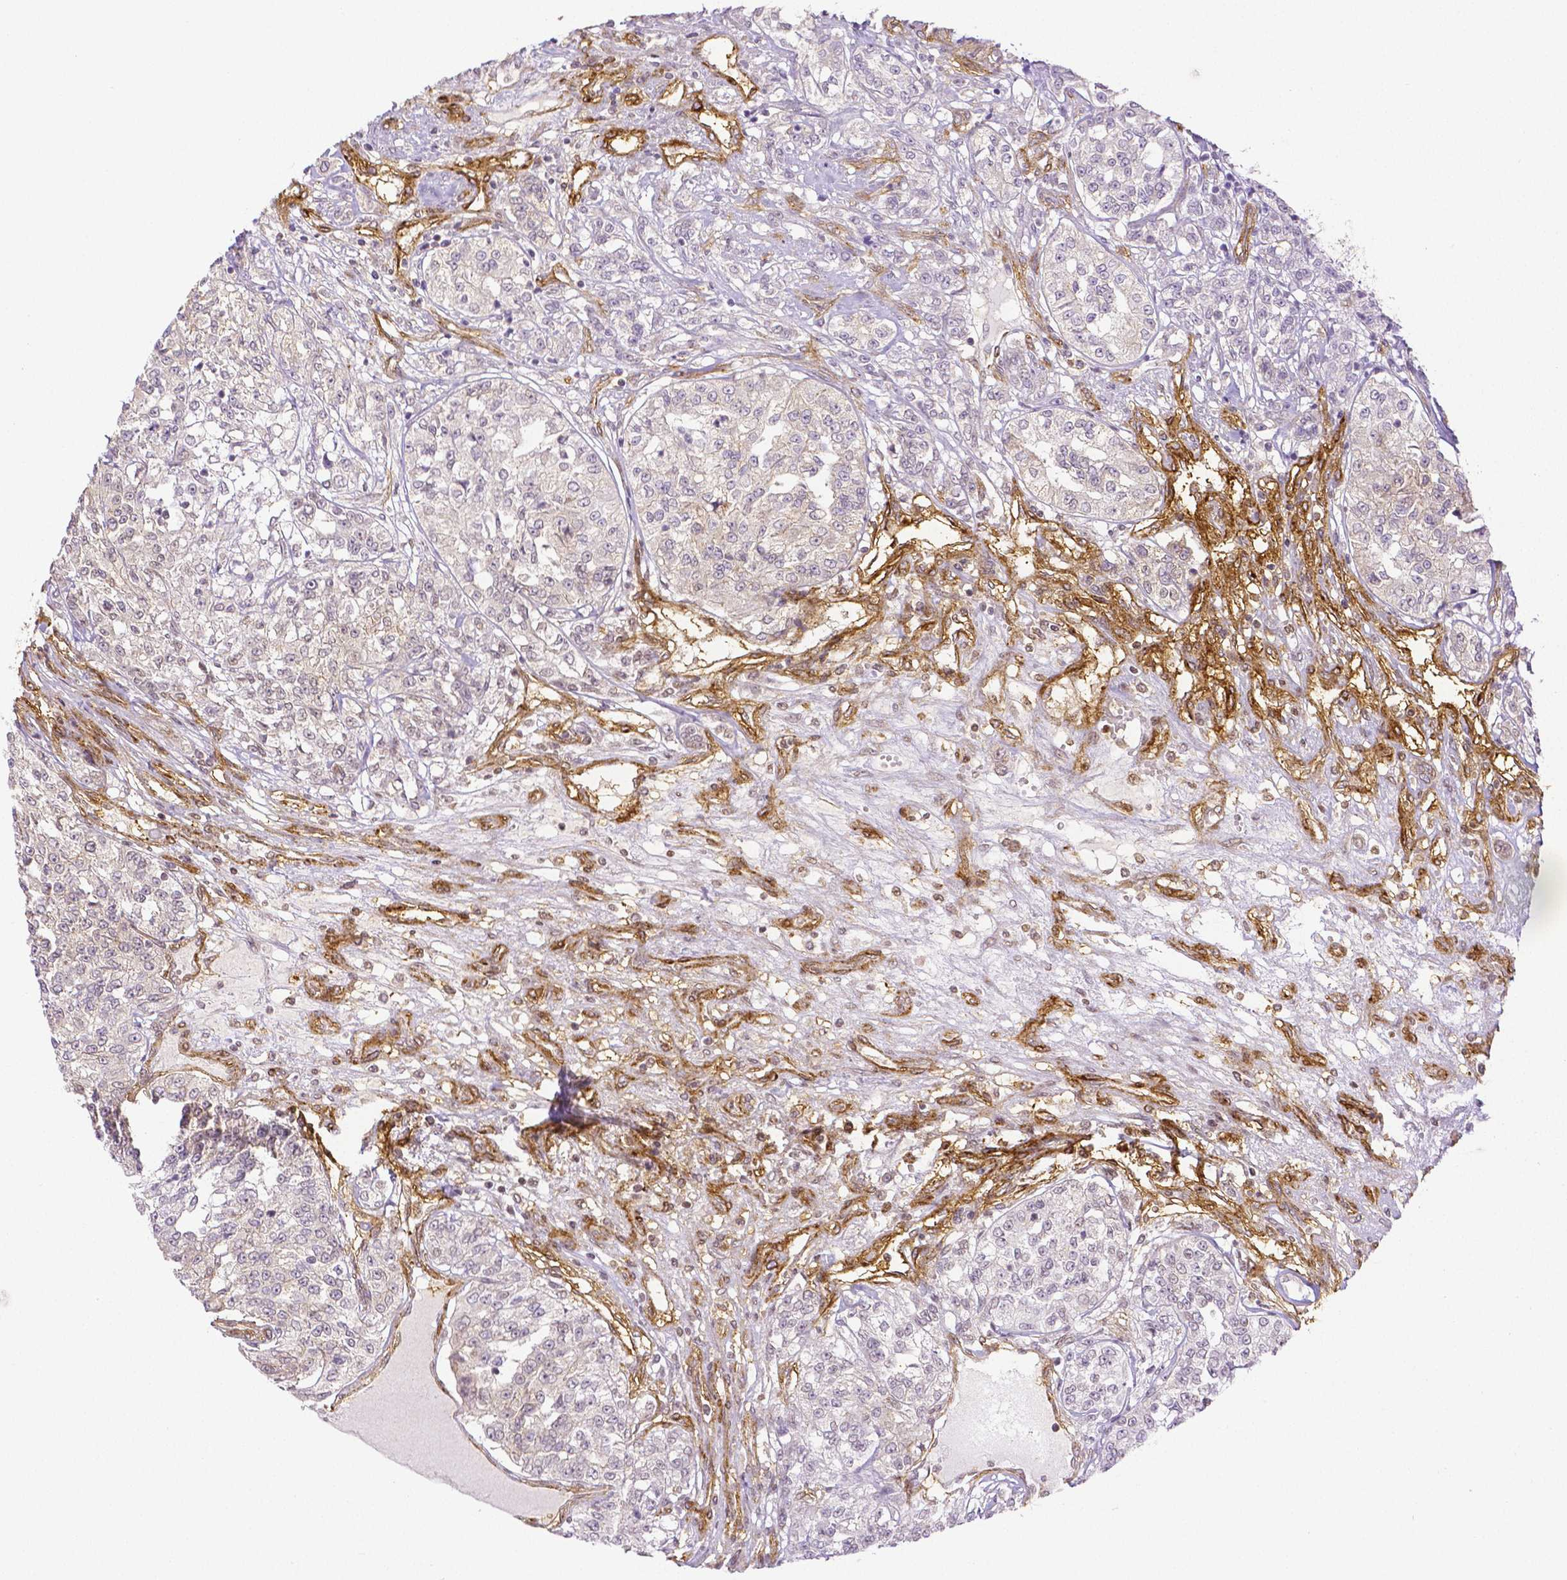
{"staining": {"intensity": "negative", "quantity": "none", "location": "none"}, "tissue": "renal cancer", "cell_type": "Tumor cells", "image_type": "cancer", "snomed": [{"axis": "morphology", "description": "Adenocarcinoma, NOS"}, {"axis": "topography", "description": "Kidney"}], "caption": "Tumor cells show no significant protein staining in renal cancer (adenocarcinoma).", "gene": "THY1", "patient": {"sex": "female", "age": 63}}